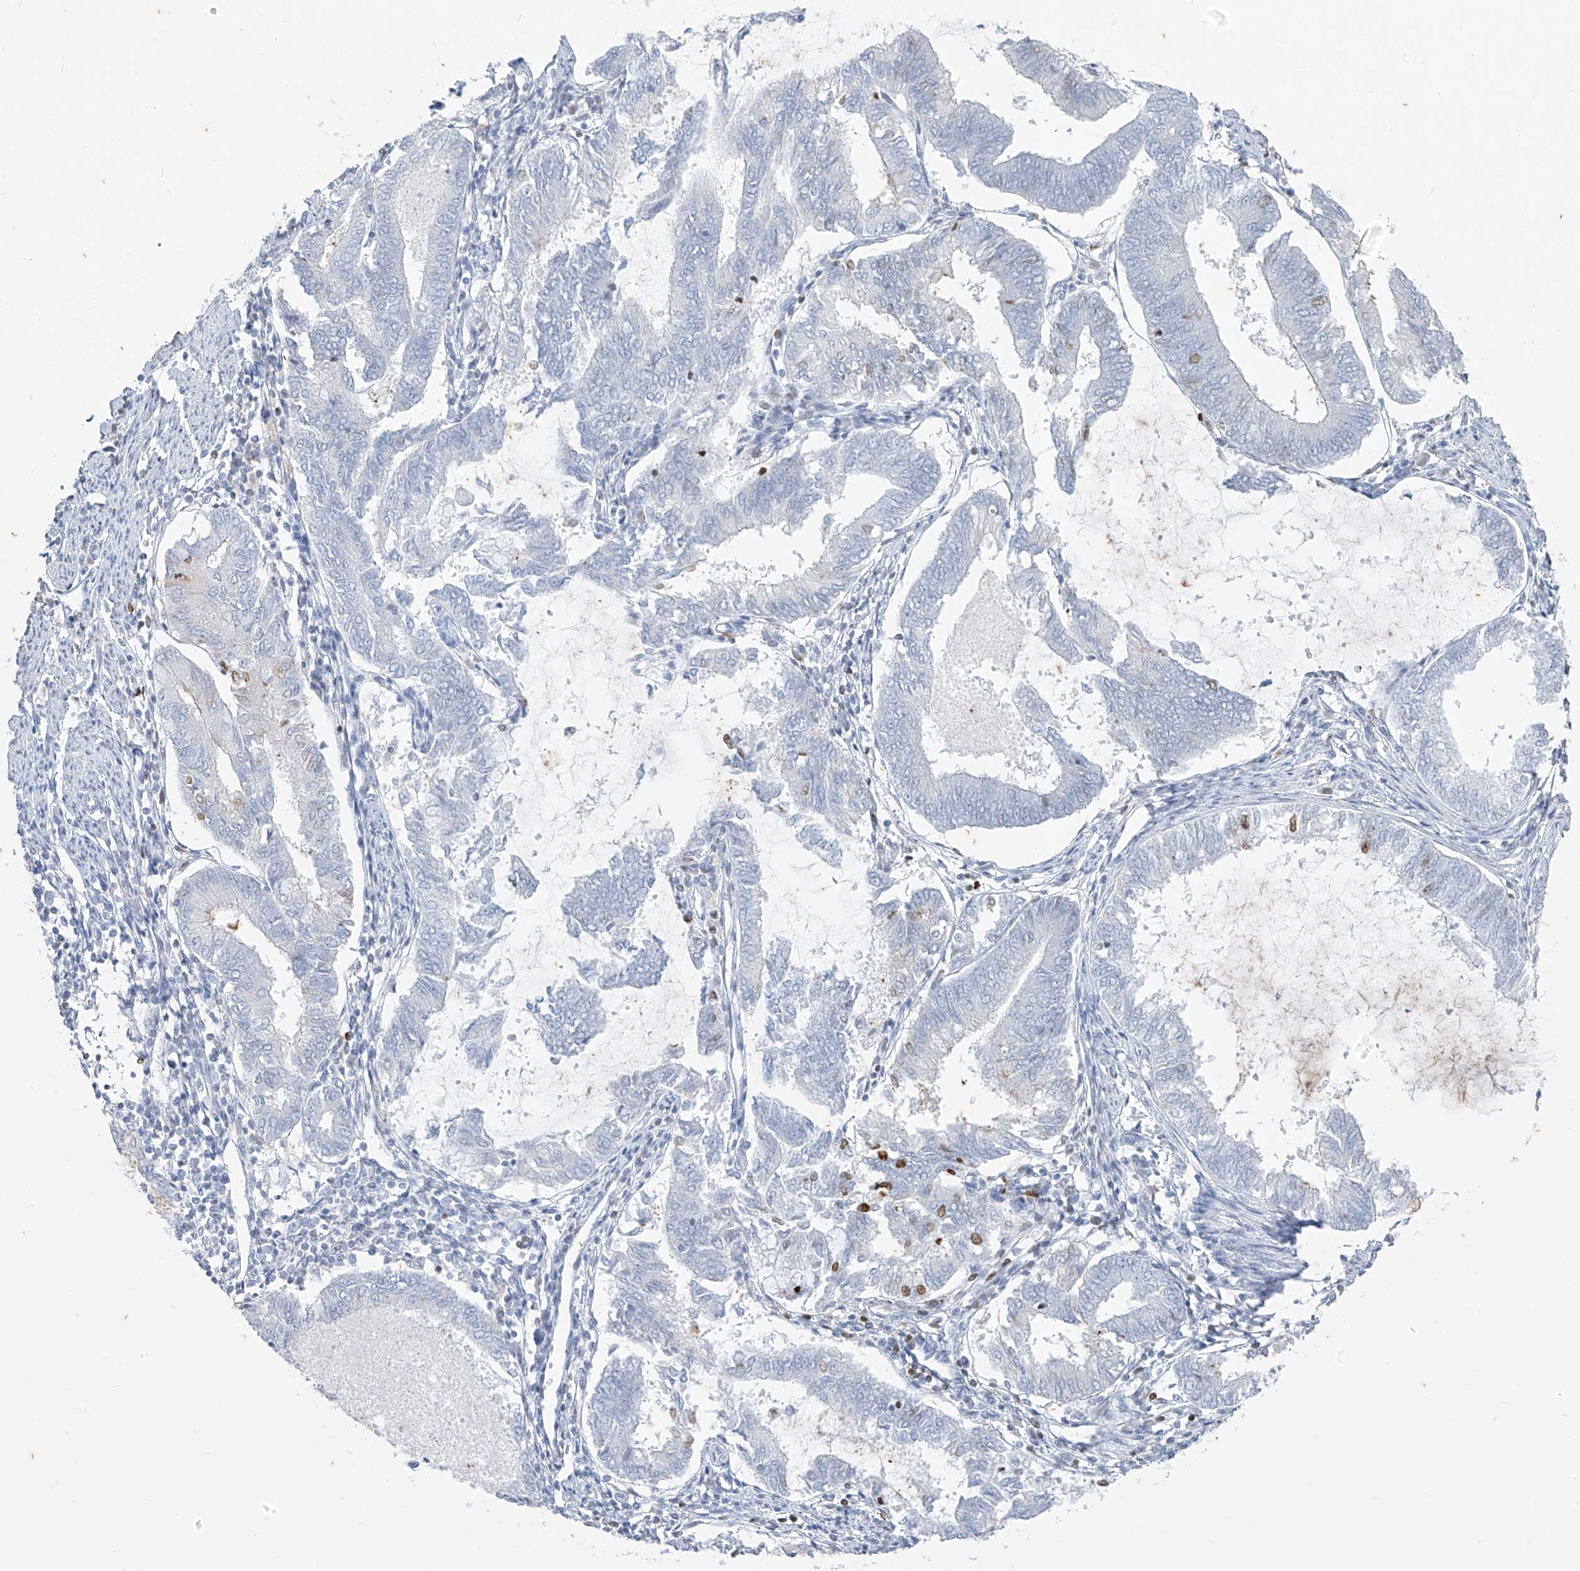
{"staining": {"intensity": "negative", "quantity": "none", "location": "none"}, "tissue": "endometrial cancer", "cell_type": "Tumor cells", "image_type": "cancer", "snomed": [{"axis": "morphology", "description": "Adenocarcinoma, NOS"}, {"axis": "topography", "description": "Endometrium"}], "caption": "Immunohistochemical staining of human endometrial cancer reveals no significant expression in tumor cells.", "gene": "CX3CR1", "patient": {"sex": "female", "age": 86}}